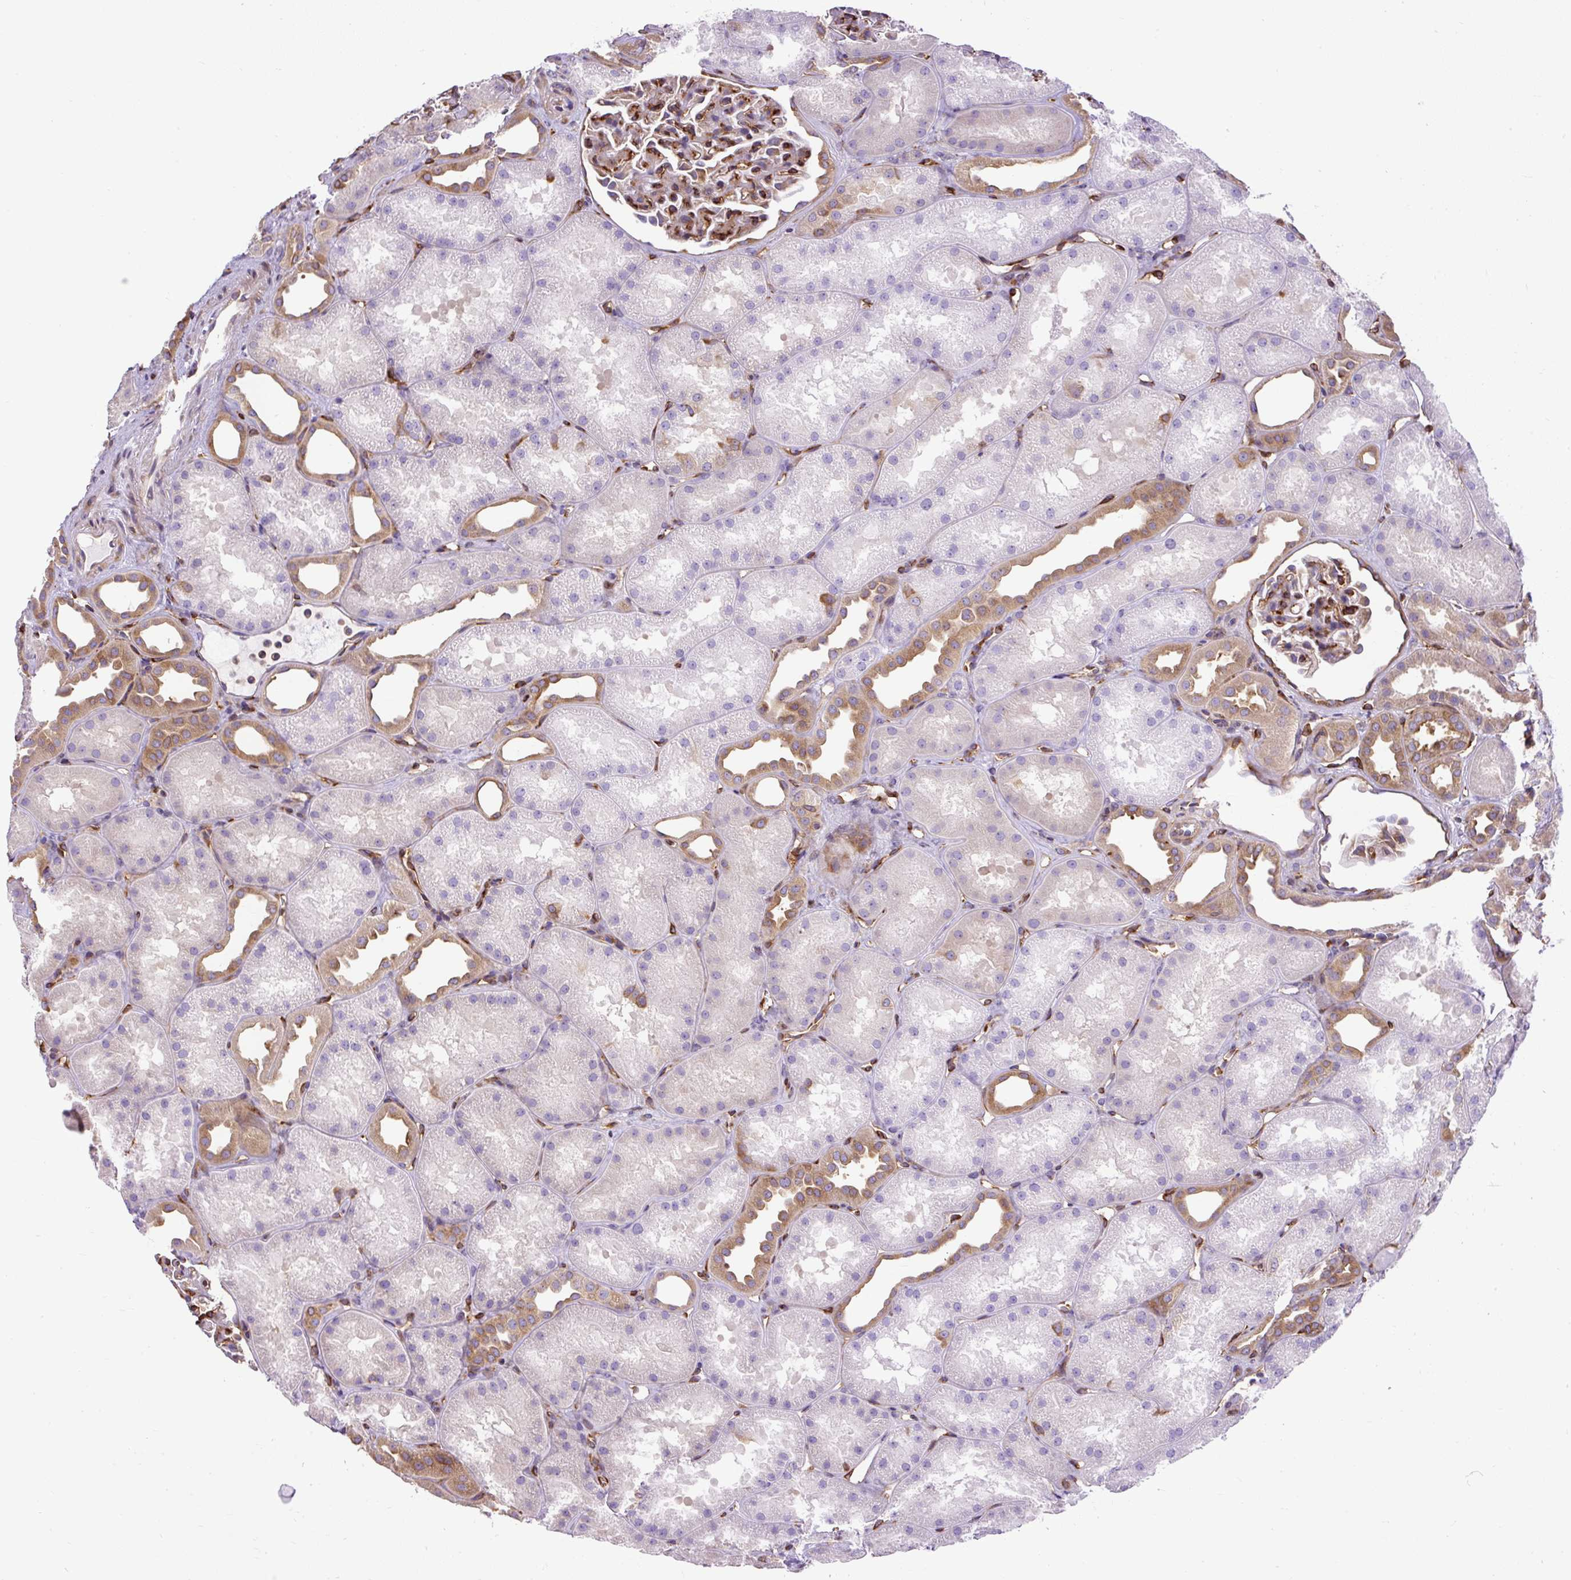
{"staining": {"intensity": "strong", "quantity": "<25%", "location": "cytoplasmic/membranous"}, "tissue": "kidney", "cell_type": "Cells in glomeruli", "image_type": "normal", "snomed": [{"axis": "morphology", "description": "Normal tissue, NOS"}, {"axis": "topography", "description": "Kidney"}], "caption": "An image of kidney stained for a protein demonstrates strong cytoplasmic/membranous brown staining in cells in glomeruli.", "gene": "MAP1S", "patient": {"sex": "male", "age": 61}}